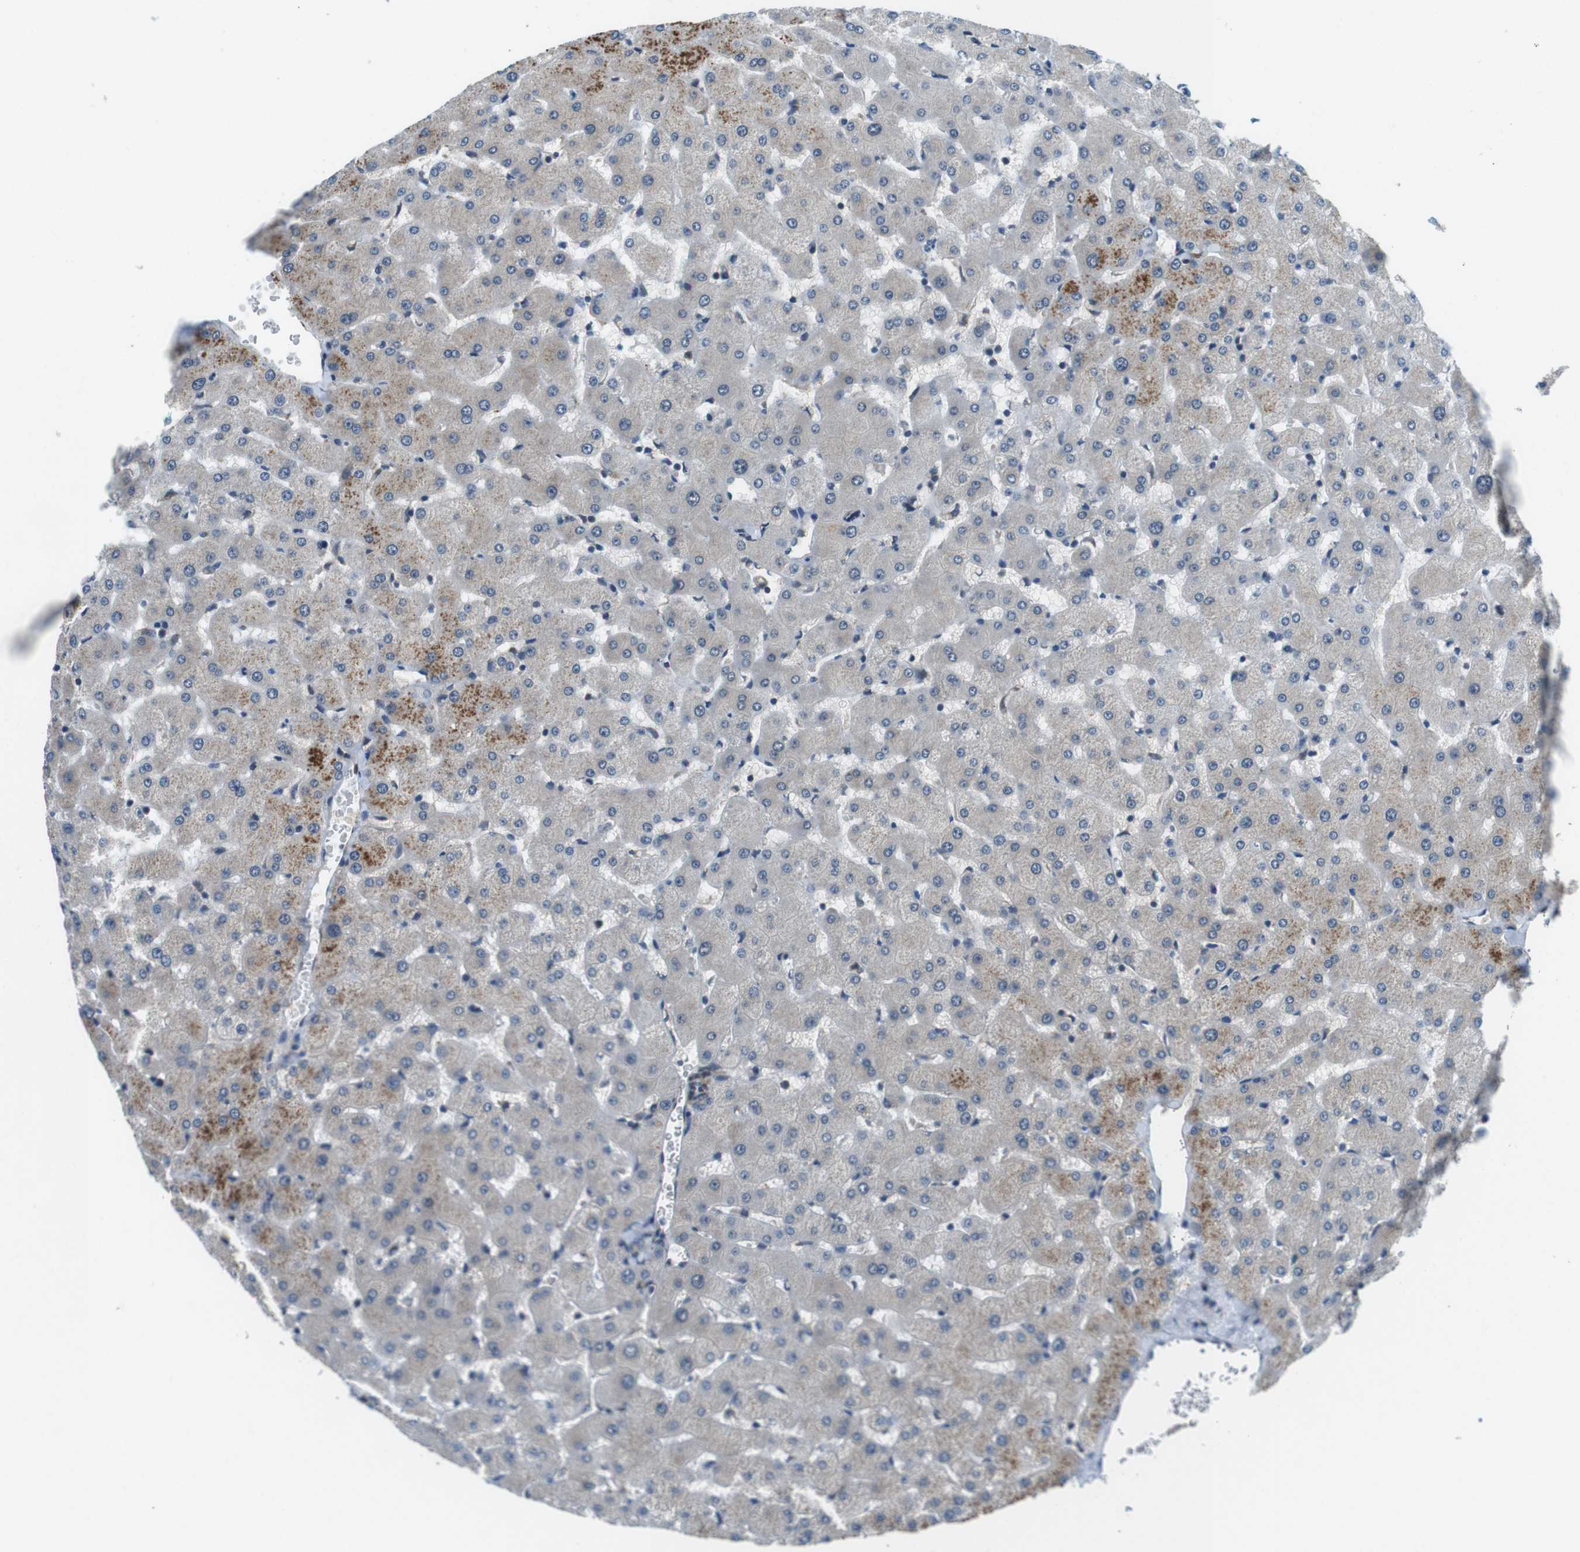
{"staining": {"intensity": "weak", "quantity": "25%-75%", "location": "cytoplasmic/membranous"}, "tissue": "liver", "cell_type": "Cholangiocytes", "image_type": "normal", "snomed": [{"axis": "morphology", "description": "Normal tissue, NOS"}, {"axis": "topography", "description": "Liver"}], "caption": "This histopathology image exhibits immunohistochemistry staining of benign liver, with low weak cytoplasmic/membranous expression in approximately 25%-75% of cholangiocytes.", "gene": "PALD1", "patient": {"sex": "female", "age": 63}}